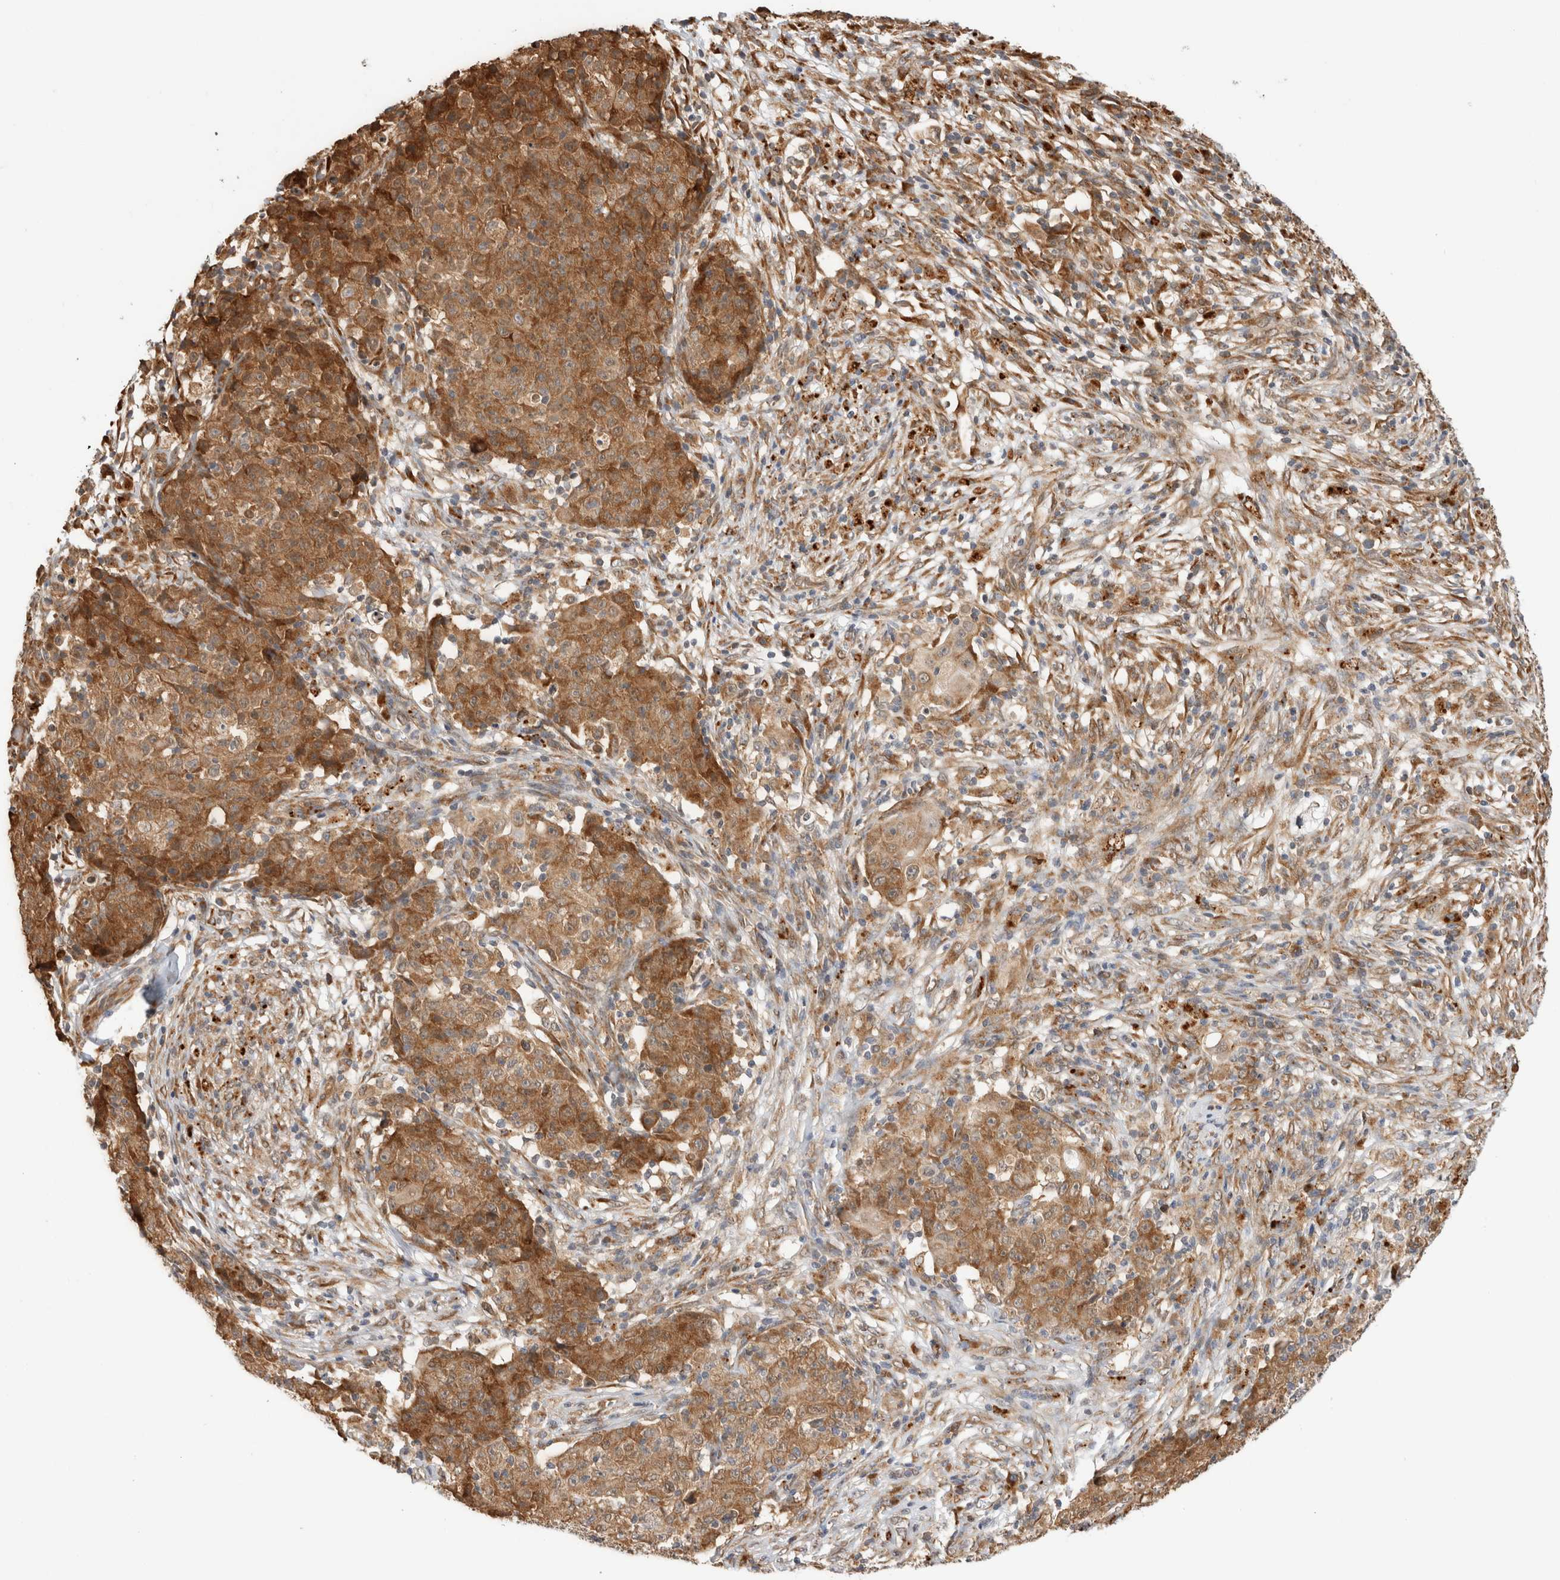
{"staining": {"intensity": "moderate", "quantity": ">75%", "location": "cytoplasmic/membranous"}, "tissue": "ovarian cancer", "cell_type": "Tumor cells", "image_type": "cancer", "snomed": [{"axis": "morphology", "description": "Carcinoma, endometroid"}, {"axis": "topography", "description": "Ovary"}], "caption": "Tumor cells exhibit medium levels of moderate cytoplasmic/membranous staining in about >75% of cells in endometroid carcinoma (ovarian).", "gene": "ACTL9", "patient": {"sex": "female", "age": 42}}